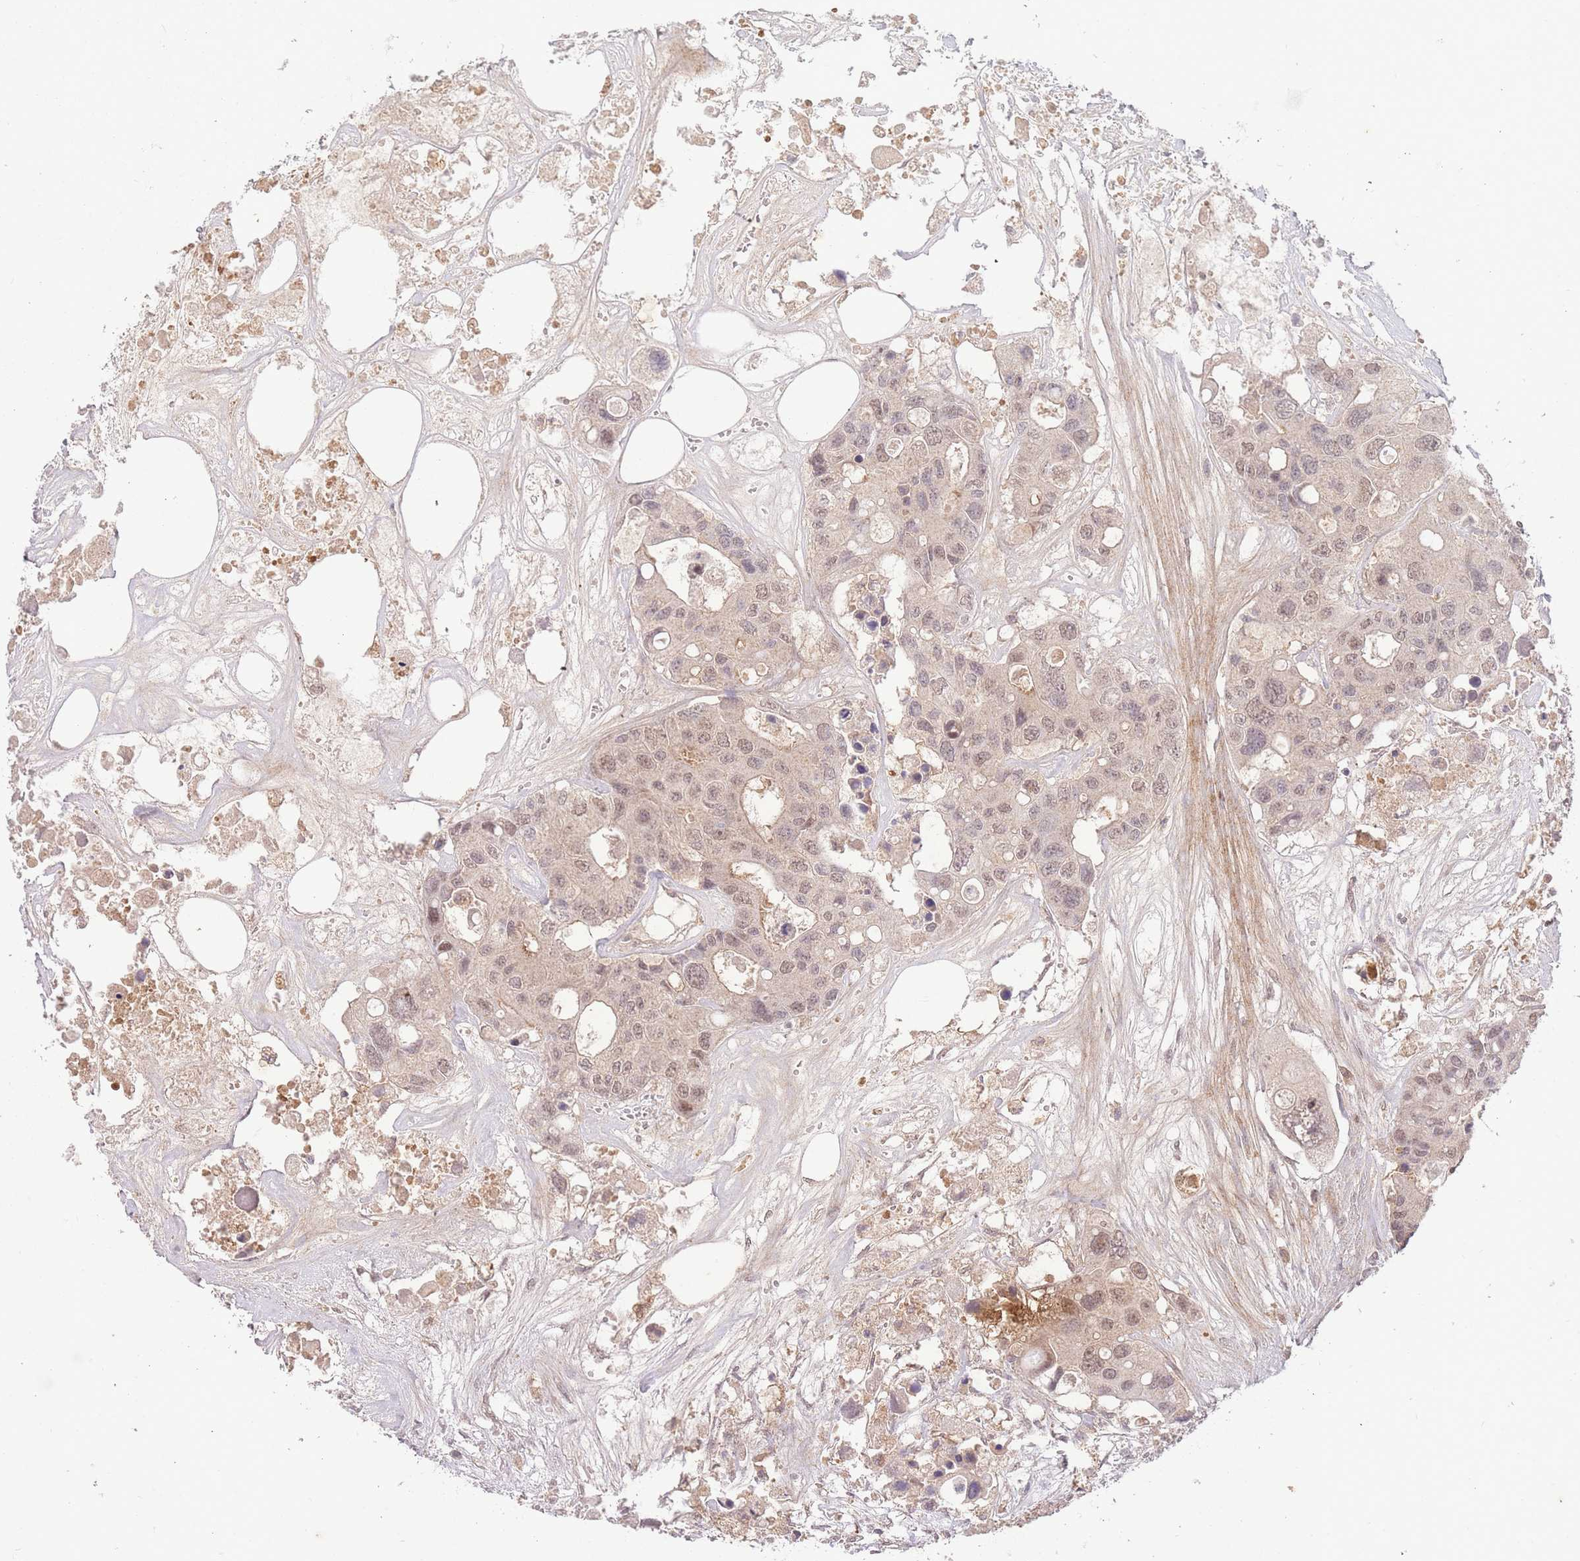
{"staining": {"intensity": "weak", "quantity": ">75%", "location": "cytoplasmic/membranous,nuclear"}, "tissue": "colorectal cancer", "cell_type": "Tumor cells", "image_type": "cancer", "snomed": [{"axis": "morphology", "description": "Adenocarcinoma, NOS"}, {"axis": "topography", "description": "Colon"}], "caption": "Brown immunohistochemical staining in human colorectal adenocarcinoma exhibits weak cytoplasmic/membranous and nuclear positivity in approximately >75% of tumor cells.", "gene": "RNF144B", "patient": {"sex": "male", "age": 77}}